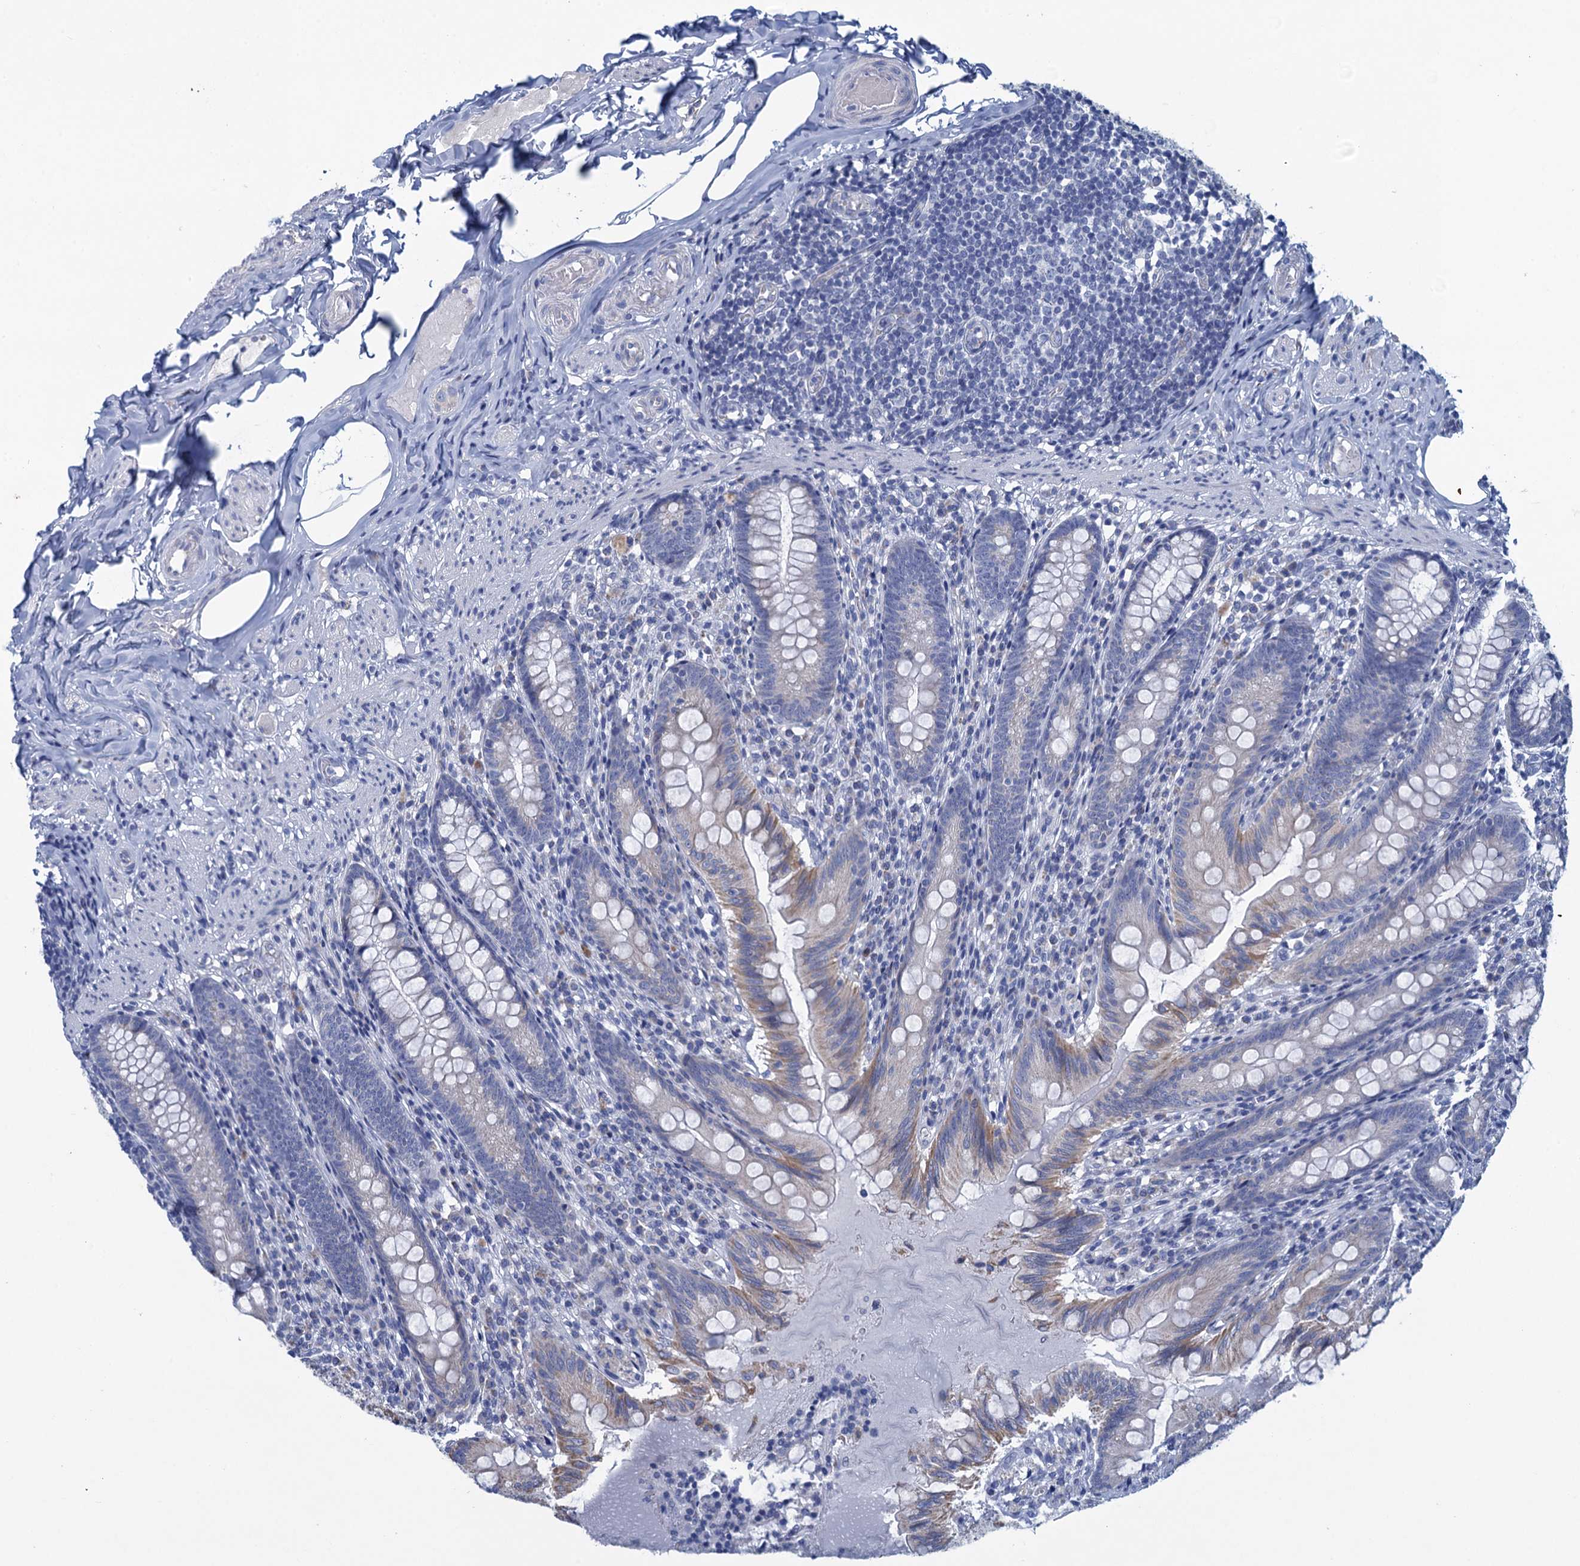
{"staining": {"intensity": "moderate", "quantity": "<25%", "location": "cytoplasmic/membranous"}, "tissue": "appendix", "cell_type": "Glandular cells", "image_type": "normal", "snomed": [{"axis": "morphology", "description": "Normal tissue, NOS"}, {"axis": "topography", "description": "Appendix"}], "caption": "Appendix stained with DAB (3,3'-diaminobenzidine) IHC demonstrates low levels of moderate cytoplasmic/membranous staining in approximately <25% of glandular cells. The staining was performed using DAB (3,3'-diaminobenzidine), with brown indicating positive protein expression. Nuclei are stained blue with hematoxylin.", "gene": "SCEL", "patient": {"sex": "male", "age": 55}}